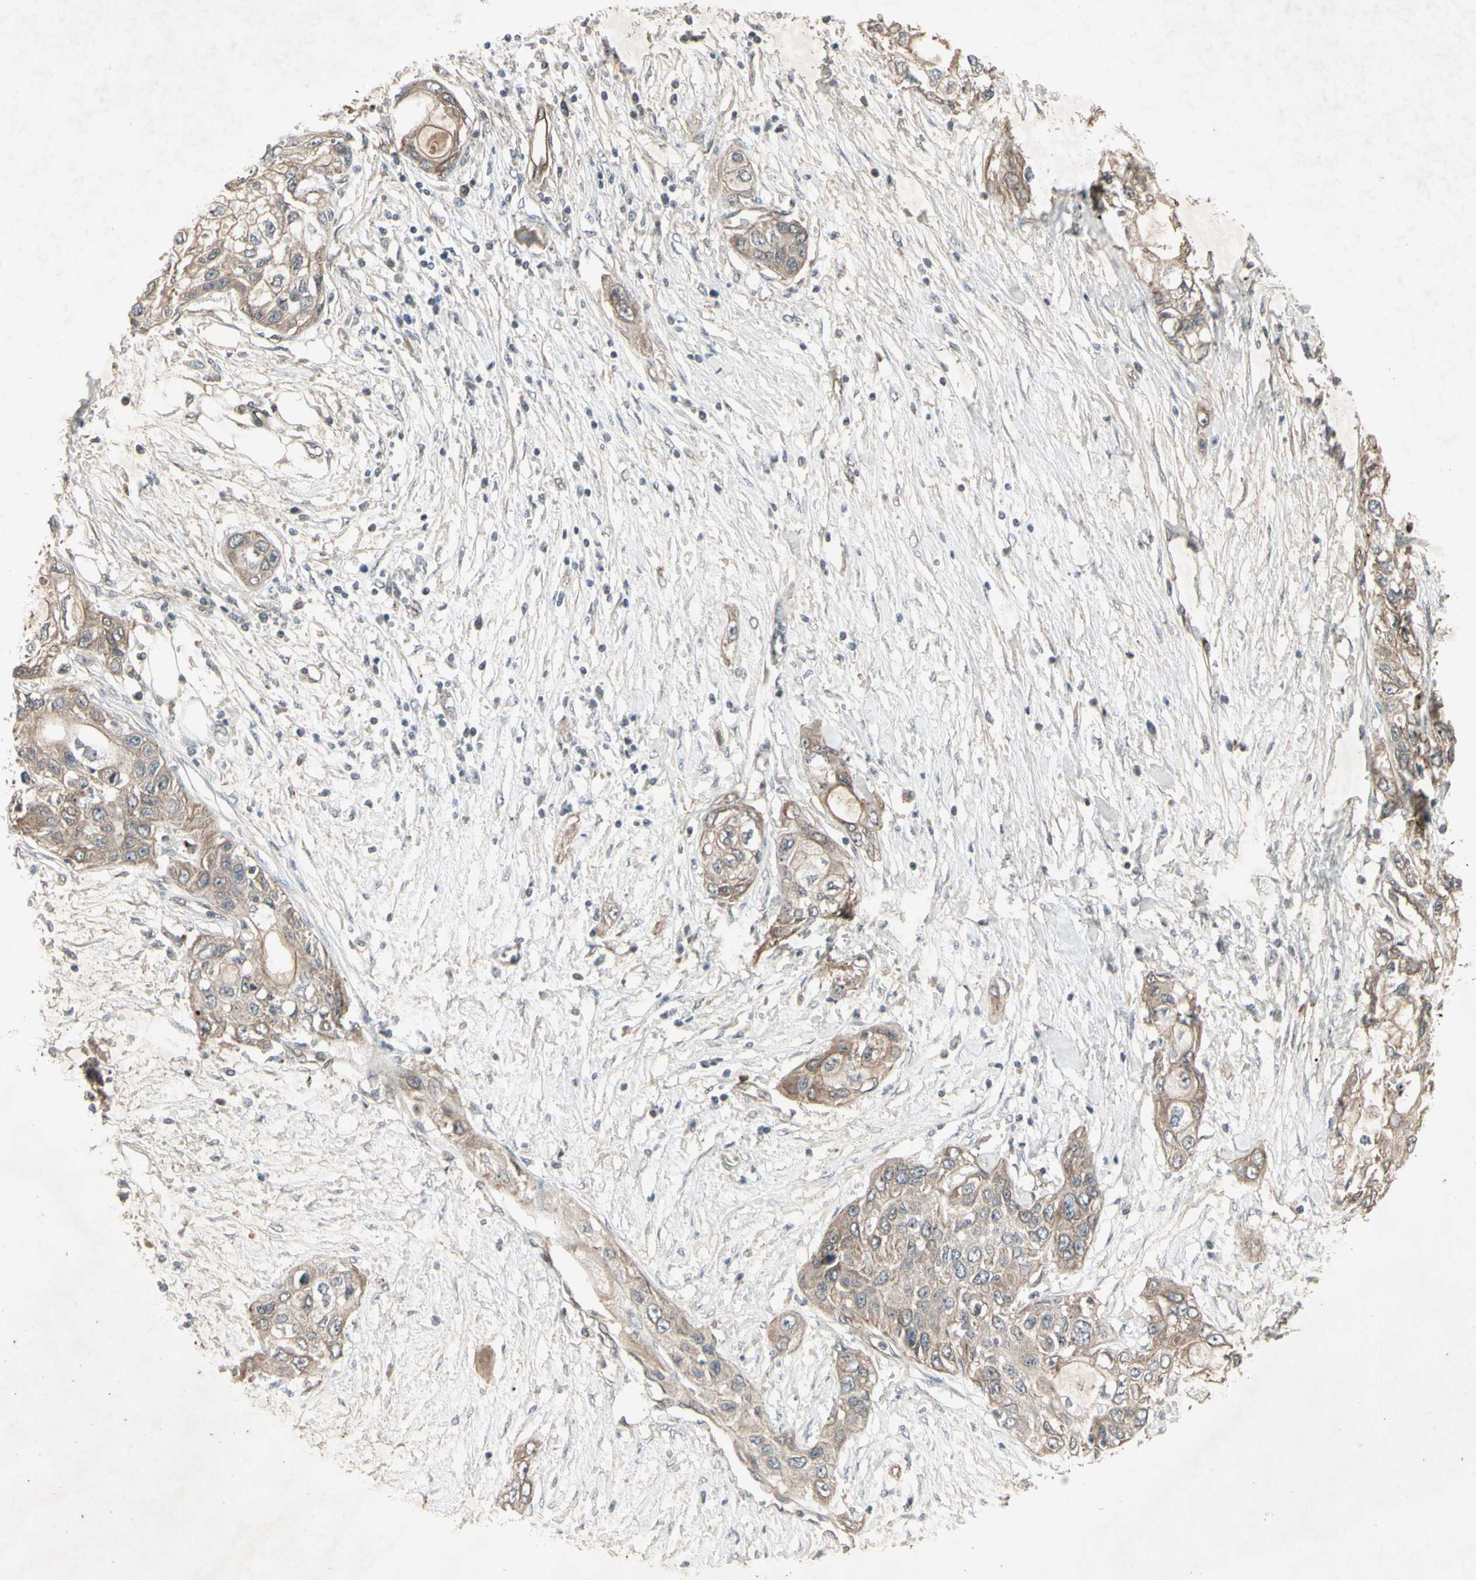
{"staining": {"intensity": "weak", "quantity": ">75%", "location": "cytoplasmic/membranous"}, "tissue": "pancreatic cancer", "cell_type": "Tumor cells", "image_type": "cancer", "snomed": [{"axis": "morphology", "description": "Adenocarcinoma, NOS"}, {"axis": "topography", "description": "Pancreas"}], "caption": "Weak cytoplasmic/membranous staining is identified in about >75% of tumor cells in pancreatic cancer (adenocarcinoma).", "gene": "JAG1", "patient": {"sex": "female", "age": 70}}